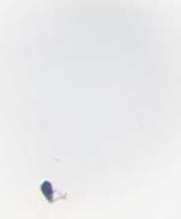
{"staining": {"intensity": "negative", "quantity": "none", "location": "none"}, "tissue": "melanoma", "cell_type": "Tumor cells", "image_type": "cancer", "snomed": [{"axis": "morphology", "description": "Malignant melanoma, NOS"}, {"axis": "topography", "description": "Skin"}], "caption": "Malignant melanoma was stained to show a protein in brown. There is no significant staining in tumor cells.", "gene": "STRIP2", "patient": {"sex": "female", "age": 73}}